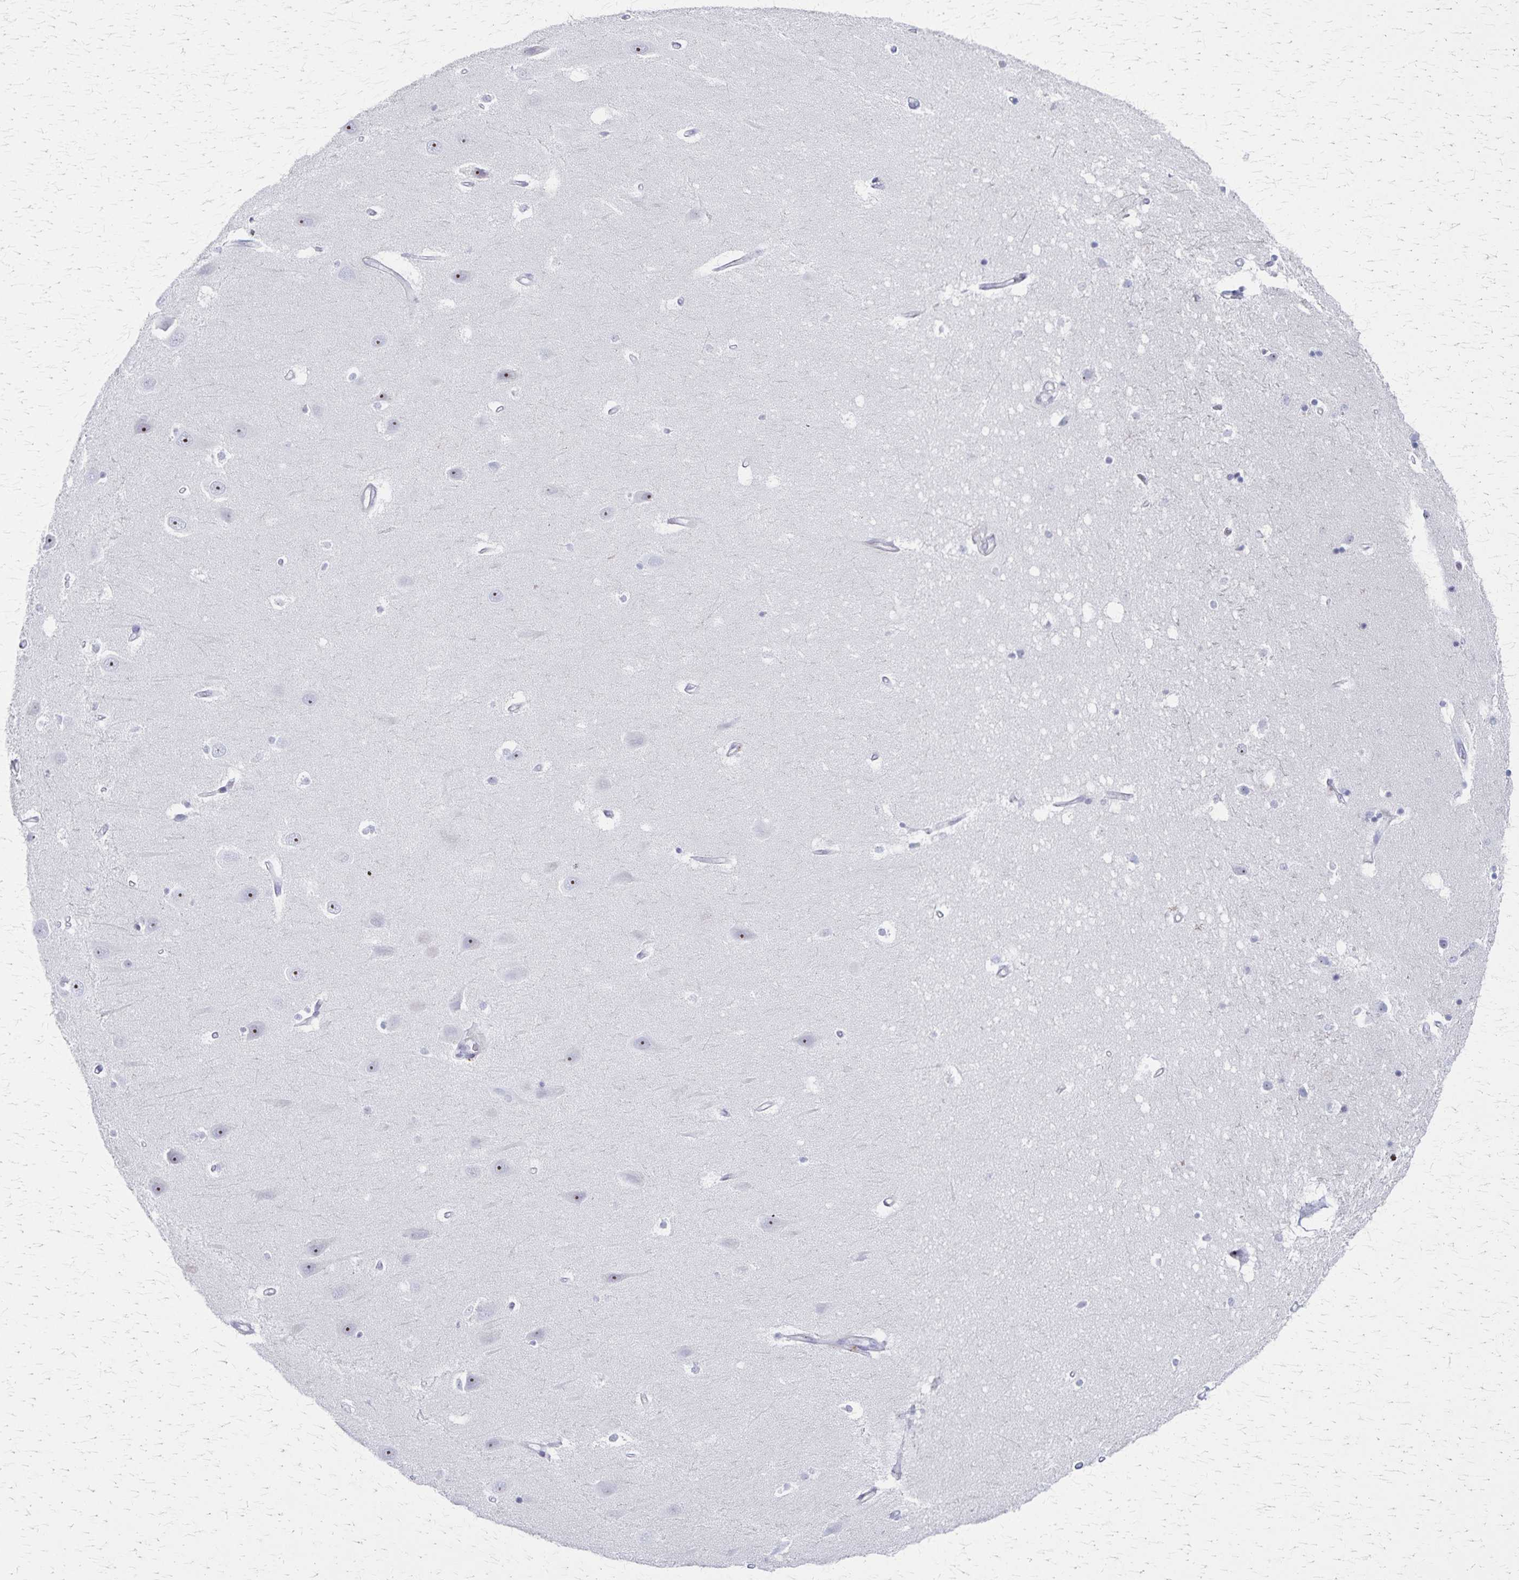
{"staining": {"intensity": "negative", "quantity": "none", "location": "none"}, "tissue": "hippocampus", "cell_type": "Glial cells", "image_type": "normal", "snomed": [{"axis": "morphology", "description": "Normal tissue, NOS"}, {"axis": "topography", "description": "Hippocampus"}], "caption": "Immunohistochemistry photomicrograph of normal hippocampus: human hippocampus stained with DAB (3,3'-diaminobenzidine) displays no significant protein staining in glial cells. Brightfield microscopy of IHC stained with DAB (brown) and hematoxylin (blue), captured at high magnification.", "gene": "DLK2", "patient": {"sex": "male", "age": 63}}